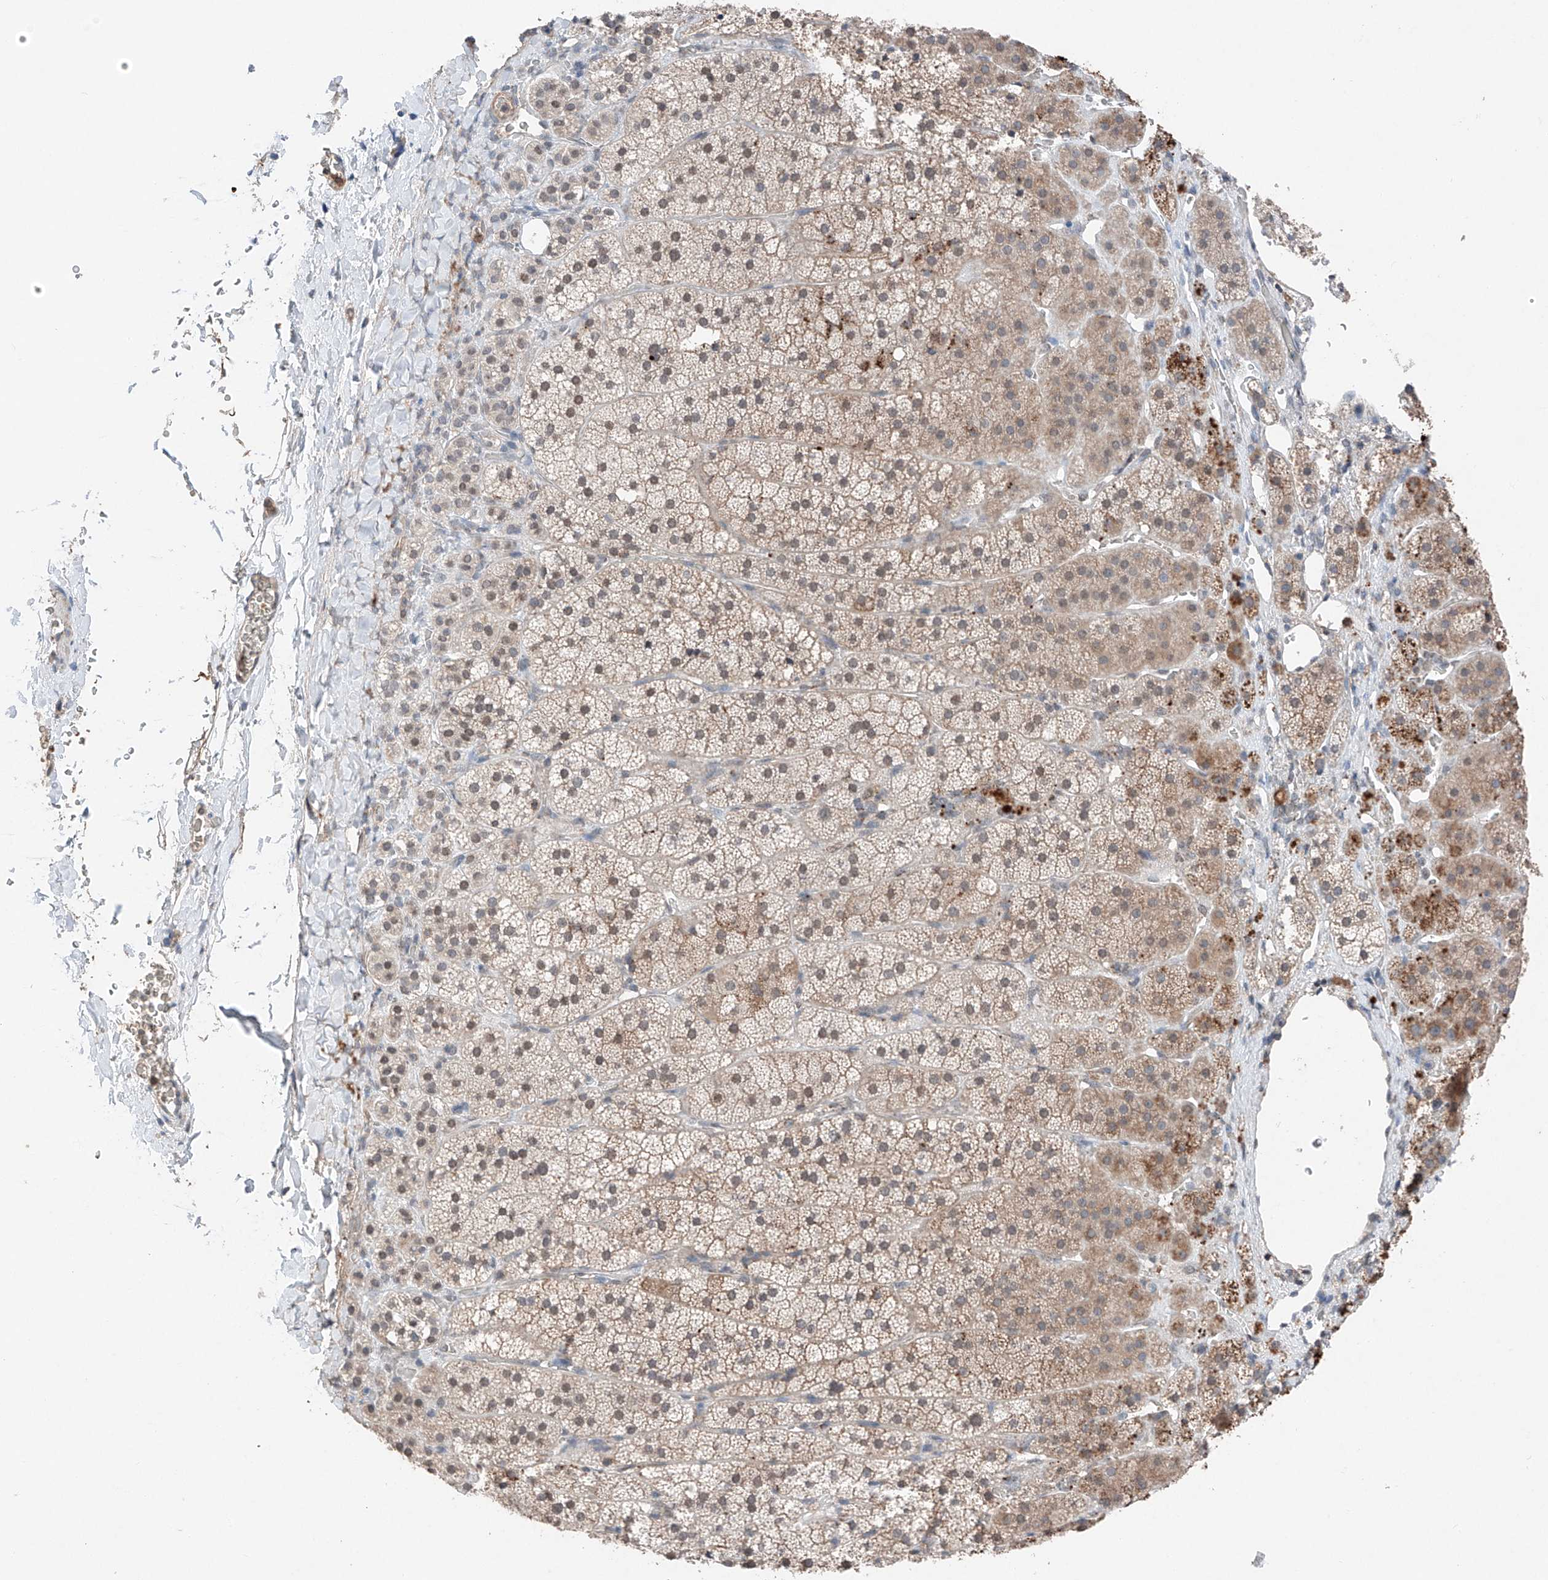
{"staining": {"intensity": "moderate", "quantity": "25%-75%", "location": "cytoplasmic/membranous,nuclear"}, "tissue": "adrenal gland", "cell_type": "Glandular cells", "image_type": "normal", "snomed": [{"axis": "morphology", "description": "Normal tissue, NOS"}, {"axis": "topography", "description": "Adrenal gland"}], "caption": "Approximately 25%-75% of glandular cells in benign adrenal gland demonstrate moderate cytoplasmic/membranous,nuclear protein expression as visualized by brown immunohistochemical staining.", "gene": "TBX4", "patient": {"sex": "female", "age": 44}}